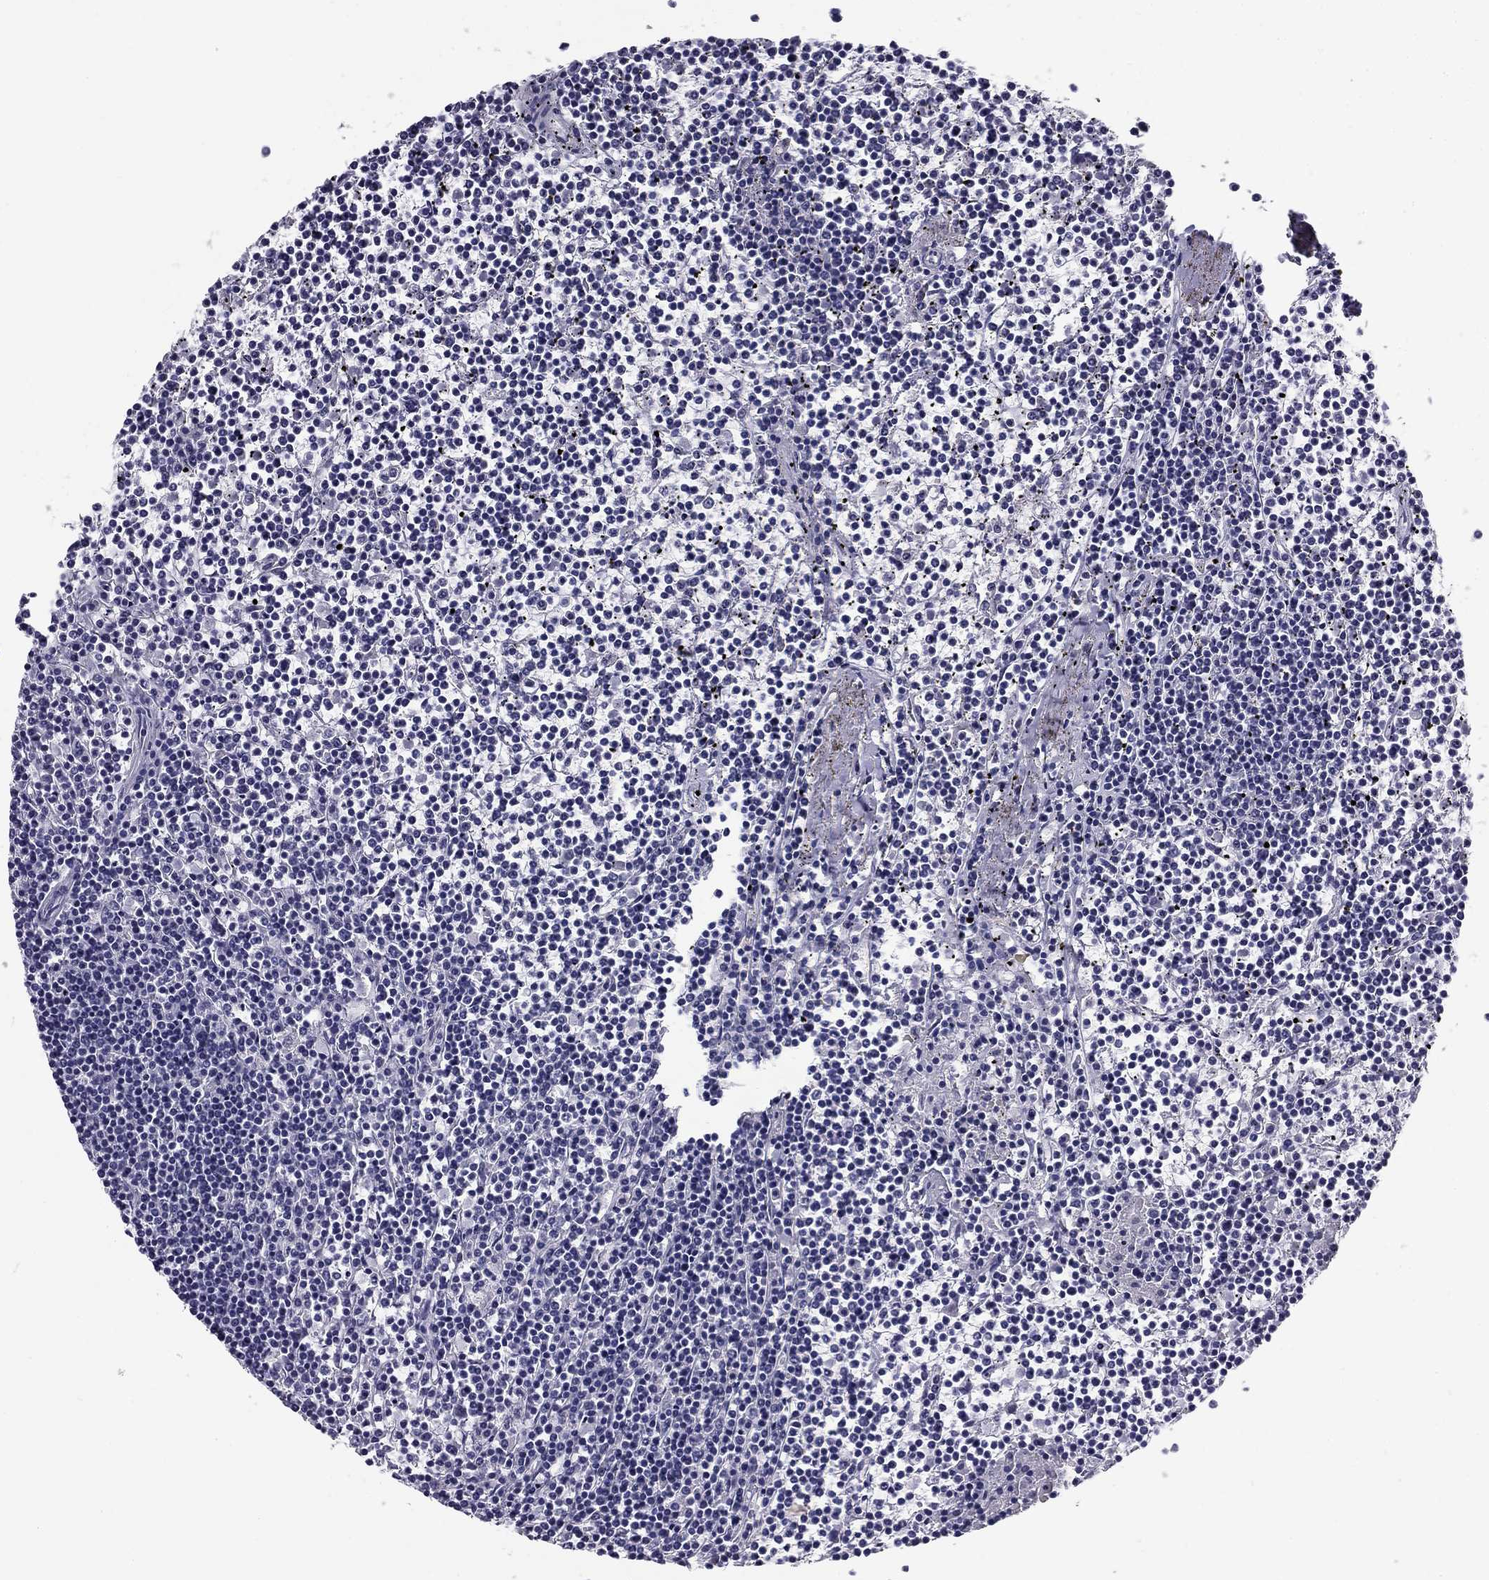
{"staining": {"intensity": "negative", "quantity": "none", "location": "none"}, "tissue": "lymphoma", "cell_type": "Tumor cells", "image_type": "cancer", "snomed": [{"axis": "morphology", "description": "Malignant lymphoma, non-Hodgkin's type, Low grade"}, {"axis": "topography", "description": "Spleen"}], "caption": "The micrograph reveals no staining of tumor cells in lymphoma.", "gene": "FLNC", "patient": {"sex": "female", "age": 19}}